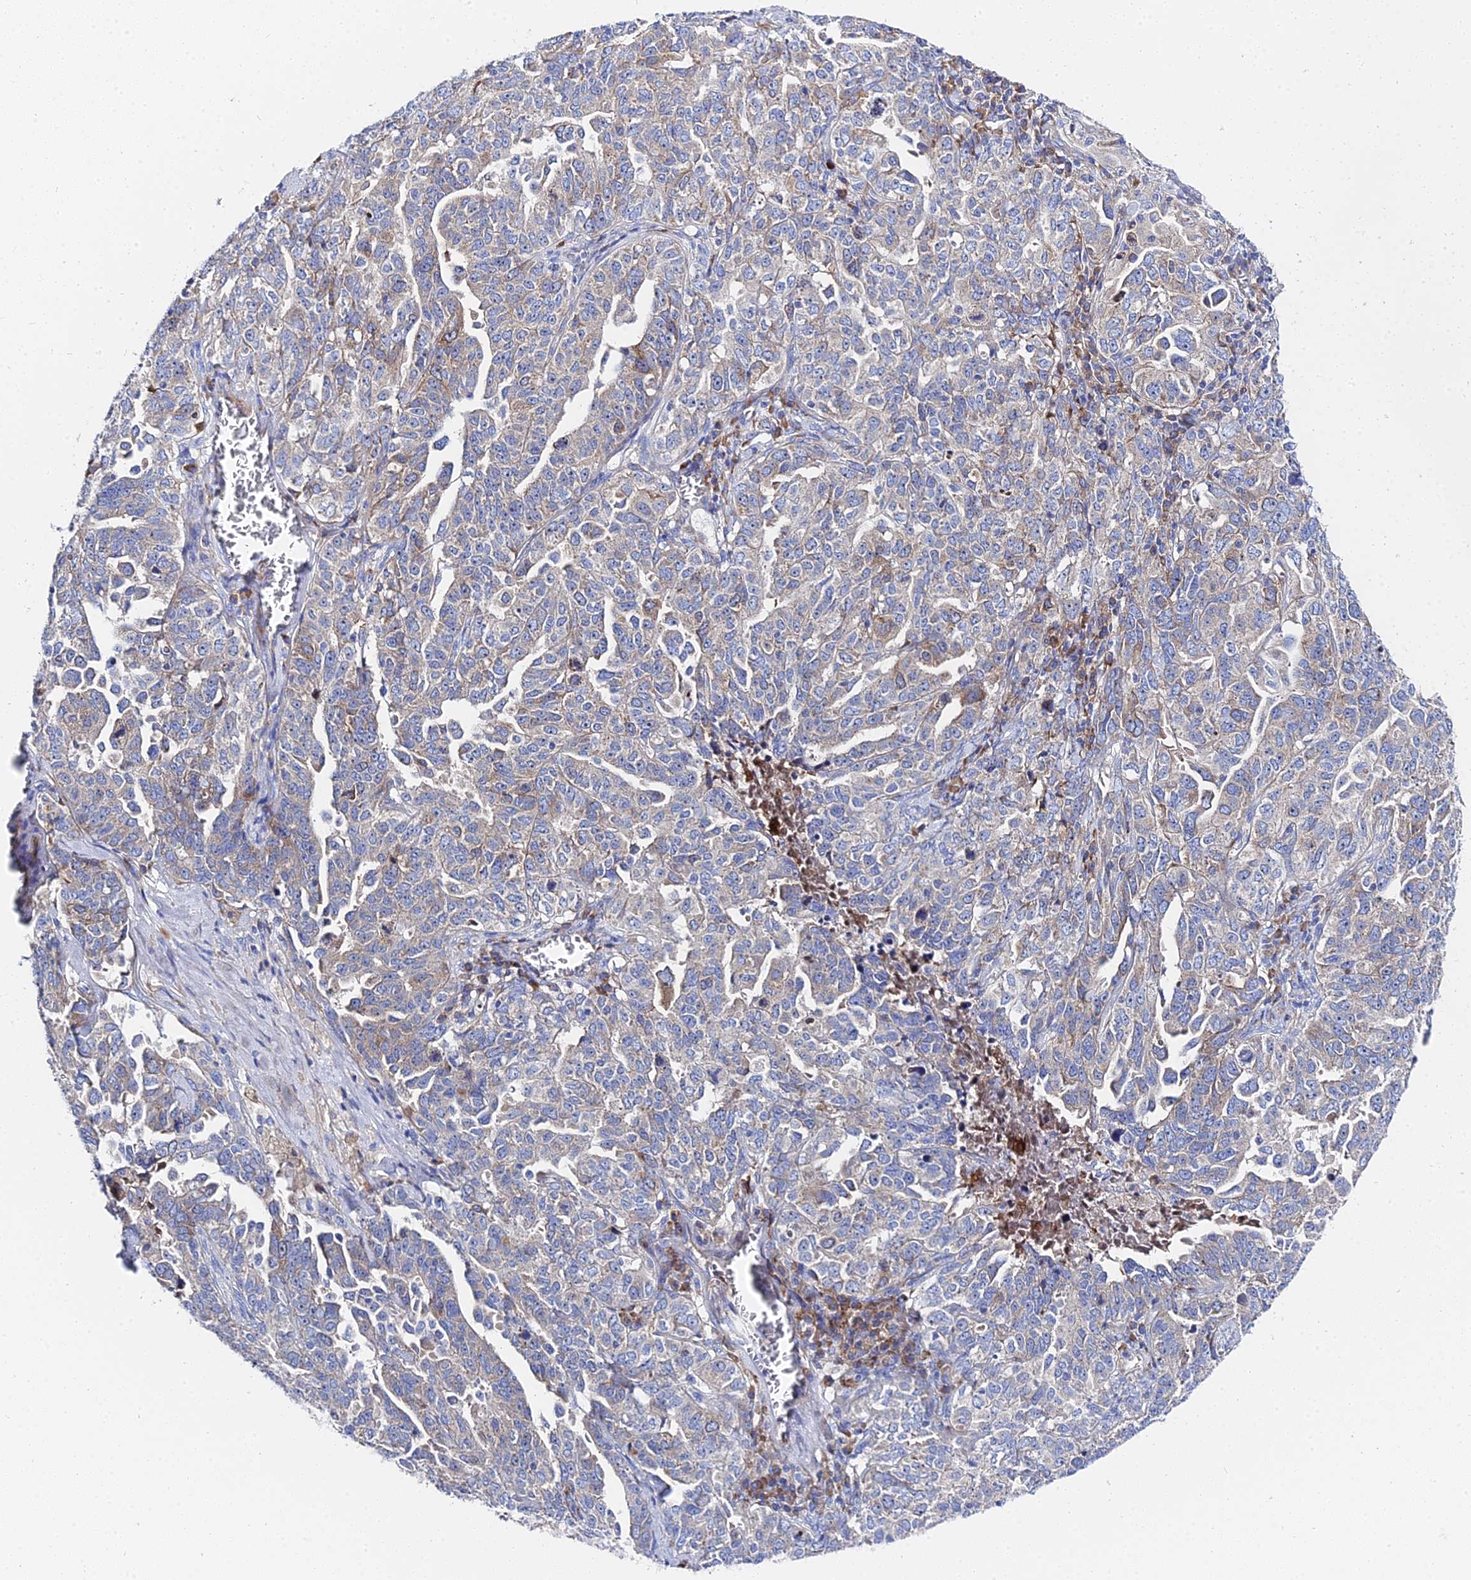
{"staining": {"intensity": "weak", "quantity": "25%-75%", "location": "cytoplasmic/membranous"}, "tissue": "ovarian cancer", "cell_type": "Tumor cells", "image_type": "cancer", "snomed": [{"axis": "morphology", "description": "Carcinoma, endometroid"}, {"axis": "topography", "description": "Ovary"}], "caption": "The photomicrograph shows a brown stain indicating the presence of a protein in the cytoplasmic/membranous of tumor cells in ovarian endometroid carcinoma. The staining is performed using DAB (3,3'-diaminobenzidine) brown chromogen to label protein expression. The nuclei are counter-stained blue using hematoxylin.", "gene": "PTTG1", "patient": {"sex": "female", "age": 62}}